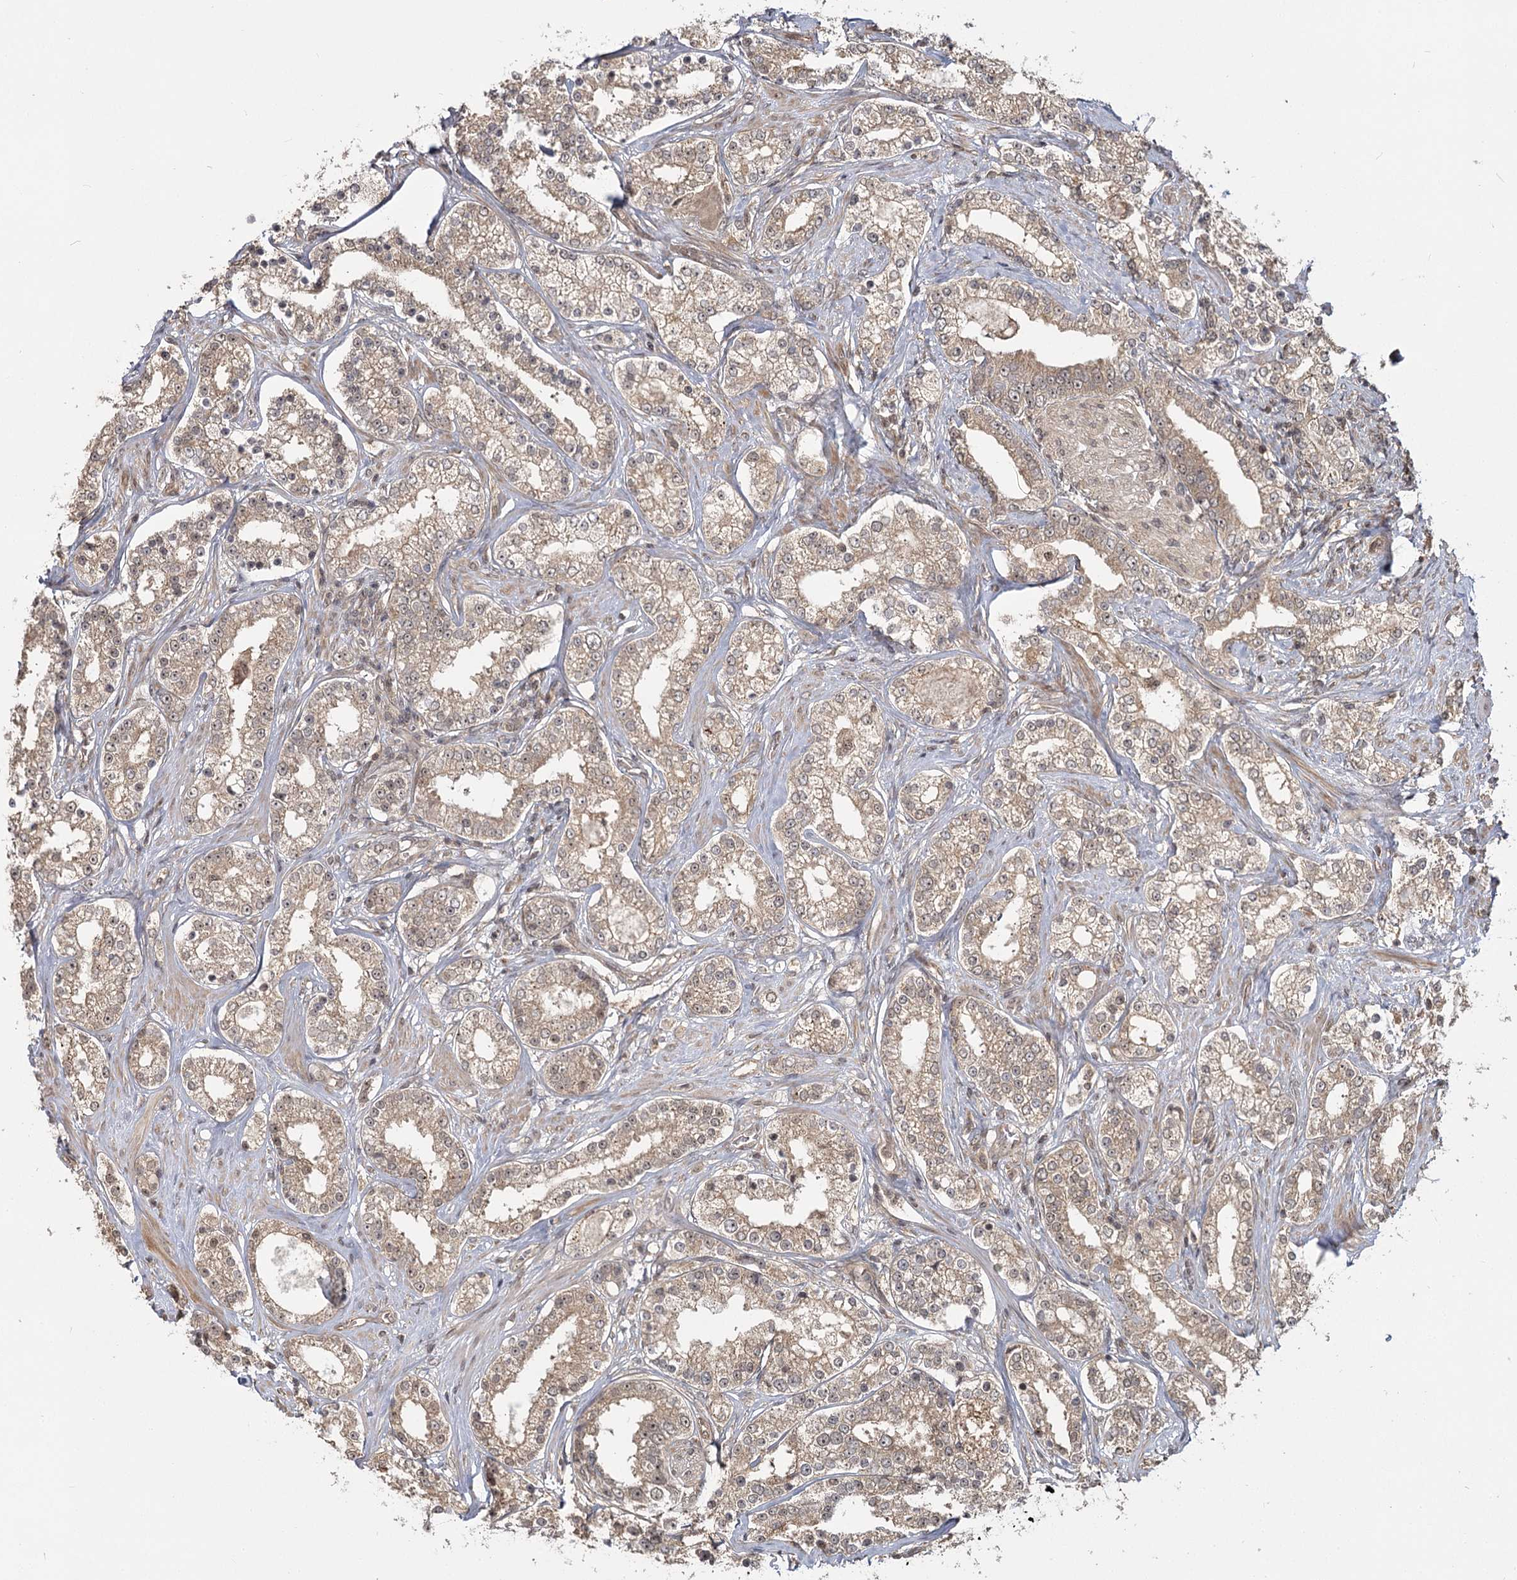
{"staining": {"intensity": "moderate", "quantity": ">75%", "location": "cytoplasmic/membranous,nuclear"}, "tissue": "prostate cancer", "cell_type": "Tumor cells", "image_type": "cancer", "snomed": [{"axis": "morphology", "description": "Normal tissue, NOS"}, {"axis": "morphology", "description": "Adenocarcinoma, High grade"}, {"axis": "topography", "description": "Prostate"}], "caption": "Immunohistochemical staining of human high-grade adenocarcinoma (prostate) displays medium levels of moderate cytoplasmic/membranous and nuclear positivity in approximately >75% of tumor cells.", "gene": "R3HDM2", "patient": {"sex": "male", "age": 83}}